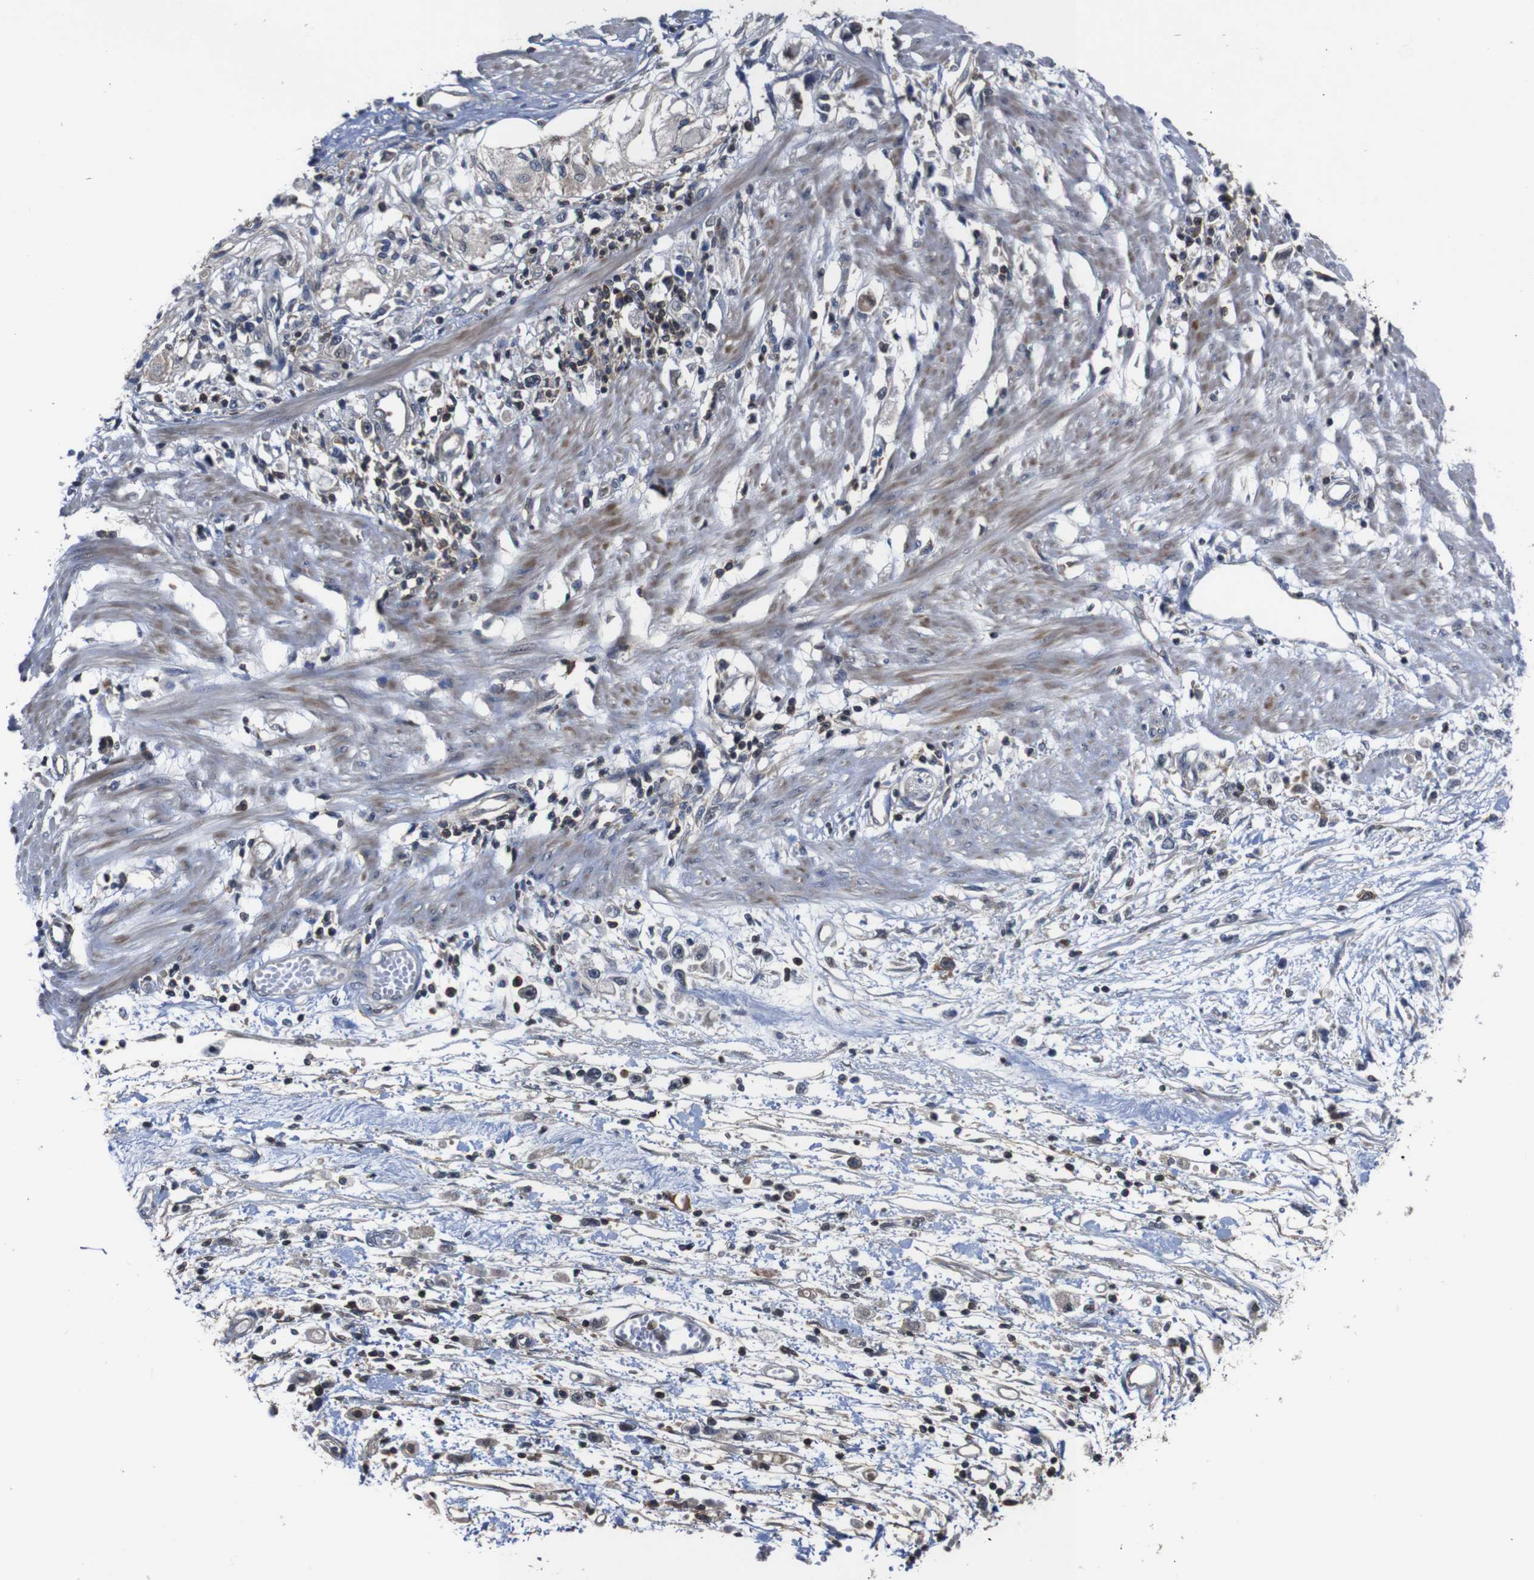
{"staining": {"intensity": "negative", "quantity": "none", "location": "none"}, "tissue": "stomach cancer", "cell_type": "Tumor cells", "image_type": "cancer", "snomed": [{"axis": "morphology", "description": "Adenocarcinoma, NOS"}, {"axis": "topography", "description": "Stomach"}], "caption": "Histopathology image shows no protein expression in tumor cells of adenocarcinoma (stomach) tissue.", "gene": "BRWD3", "patient": {"sex": "female", "age": 59}}